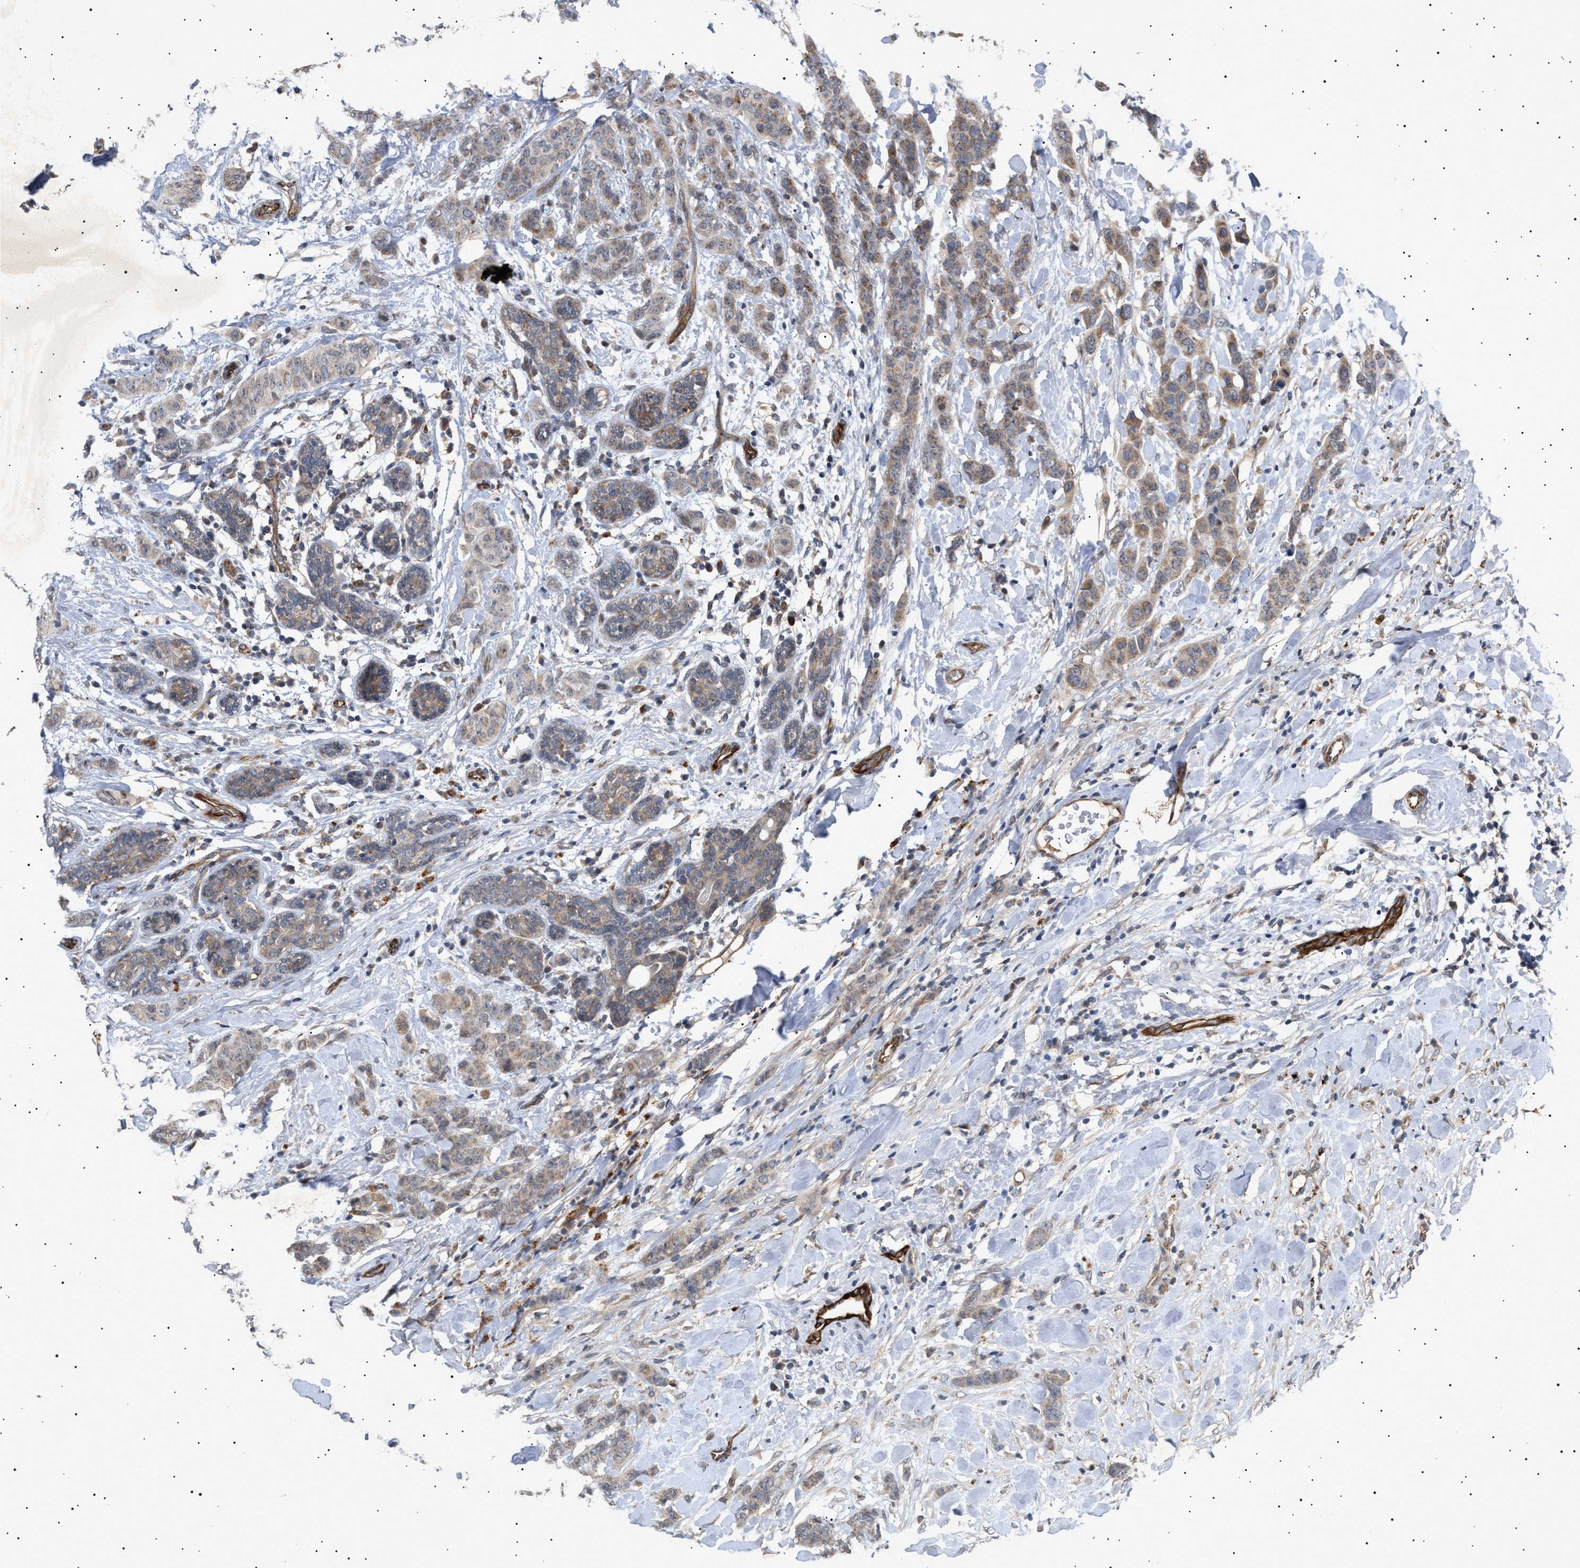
{"staining": {"intensity": "weak", "quantity": ">75%", "location": "cytoplasmic/membranous"}, "tissue": "breast cancer", "cell_type": "Tumor cells", "image_type": "cancer", "snomed": [{"axis": "morphology", "description": "Normal tissue, NOS"}, {"axis": "morphology", "description": "Duct carcinoma"}, {"axis": "topography", "description": "Breast"}], "caption": "Immunohistochemistry (IHC) of invasive ductal carcinoma (breast) shows low levels of weak cytoplasmic/membranous expression in about >75% of tumor cells. (DAB (3,3'-diaminobenzidine) IHC, brown staining for protein, blue staining for nuclei).", "gene": "SIRT5", "patient": {"sex": "female", "age": 40}}